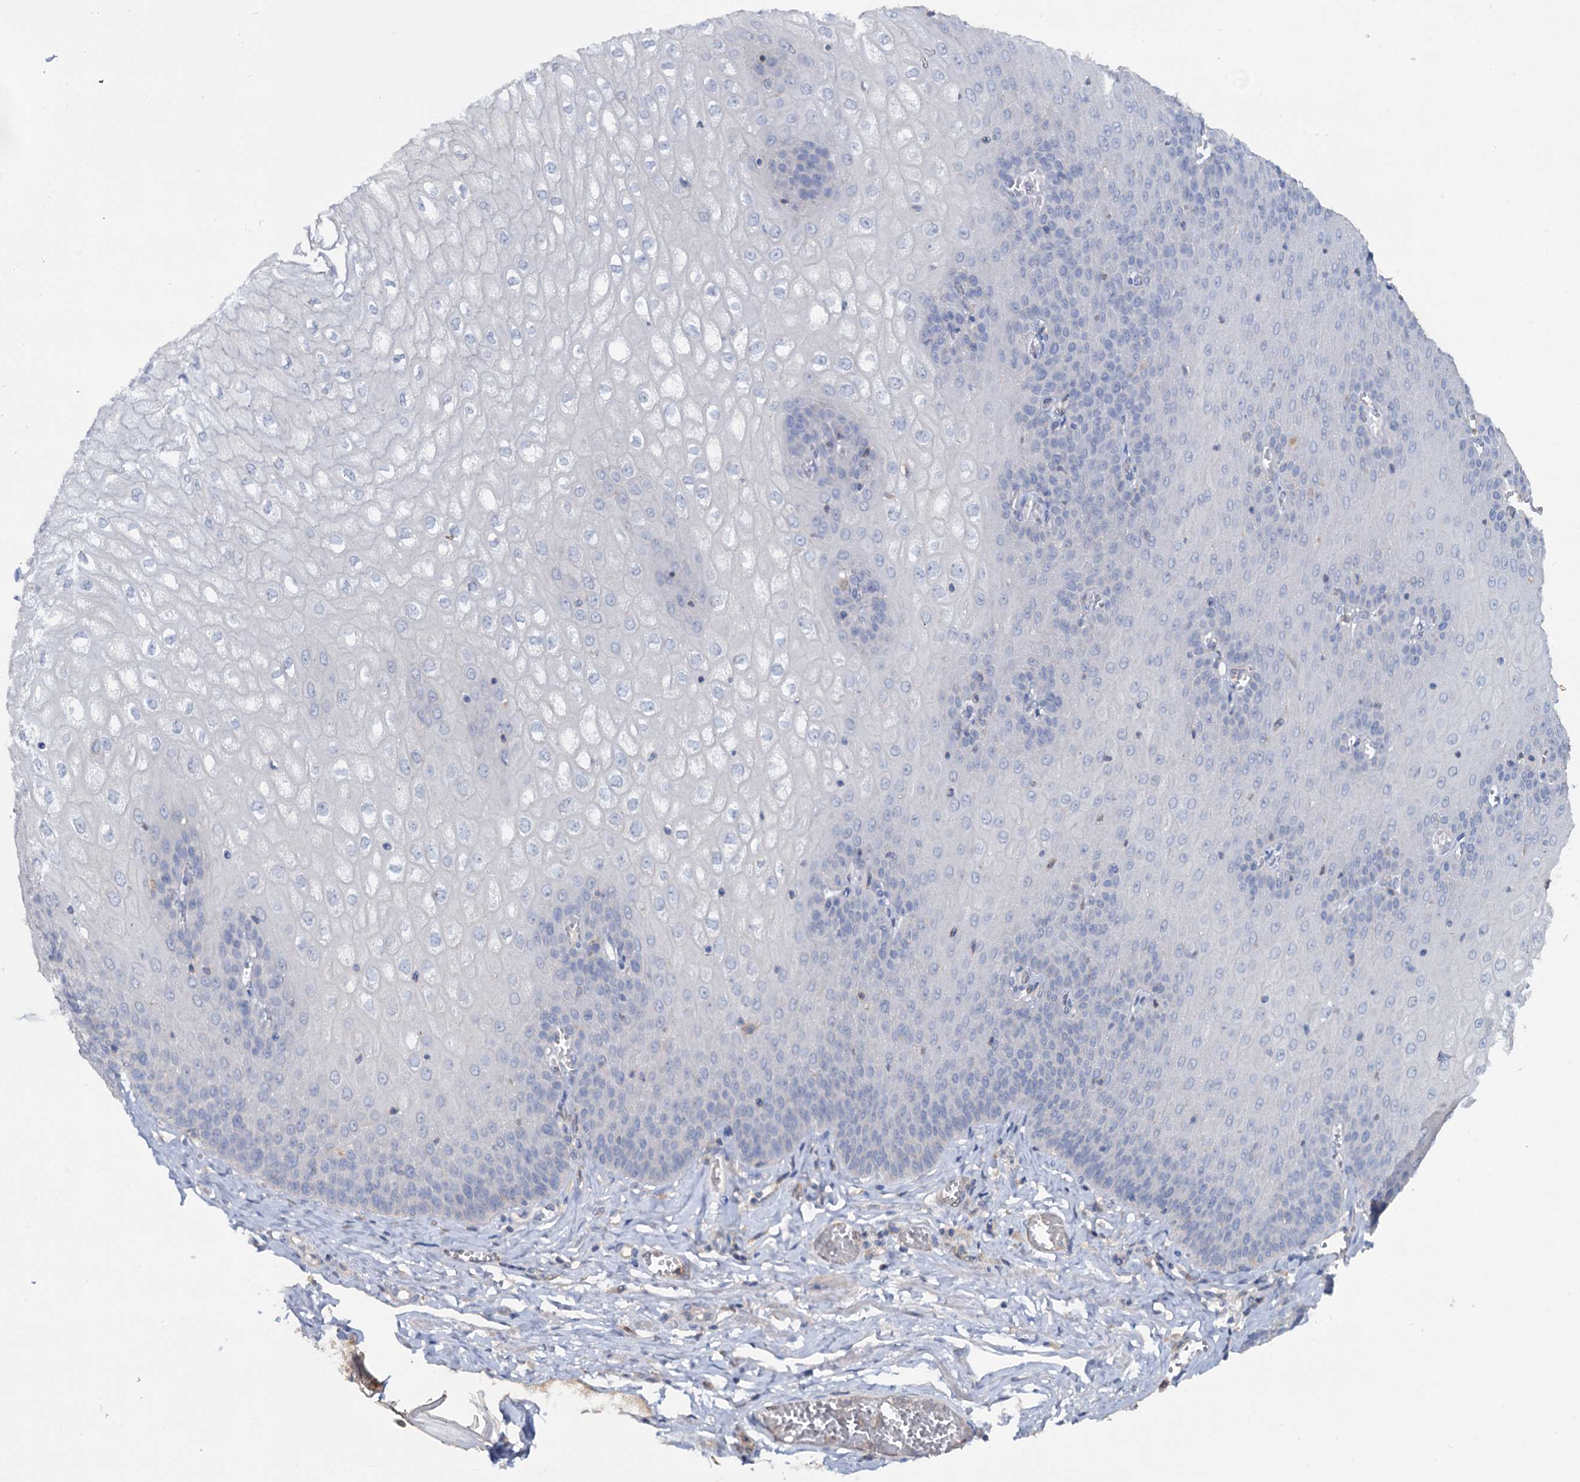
{"staining": {"intensity": "negative", "quantity": "none", "location": "none"}, "tissue": "esophagus", "cell_type": "Squamous epithelial cells", "image_type": "normal", "snomed": [{"axis": "morphology", "description": "Normal tissue, NOS"}, {"axis": "topography", "description": "Esophagus"}], "caption": "The image demonstrates no staining of squamous epithelial cells in benign esophagus. (Immunohistochemistry (ihc), brightfield microscopy, high magnification).", "gene": "IL17RD", "patient": {"sex": "male", "age": 60}}